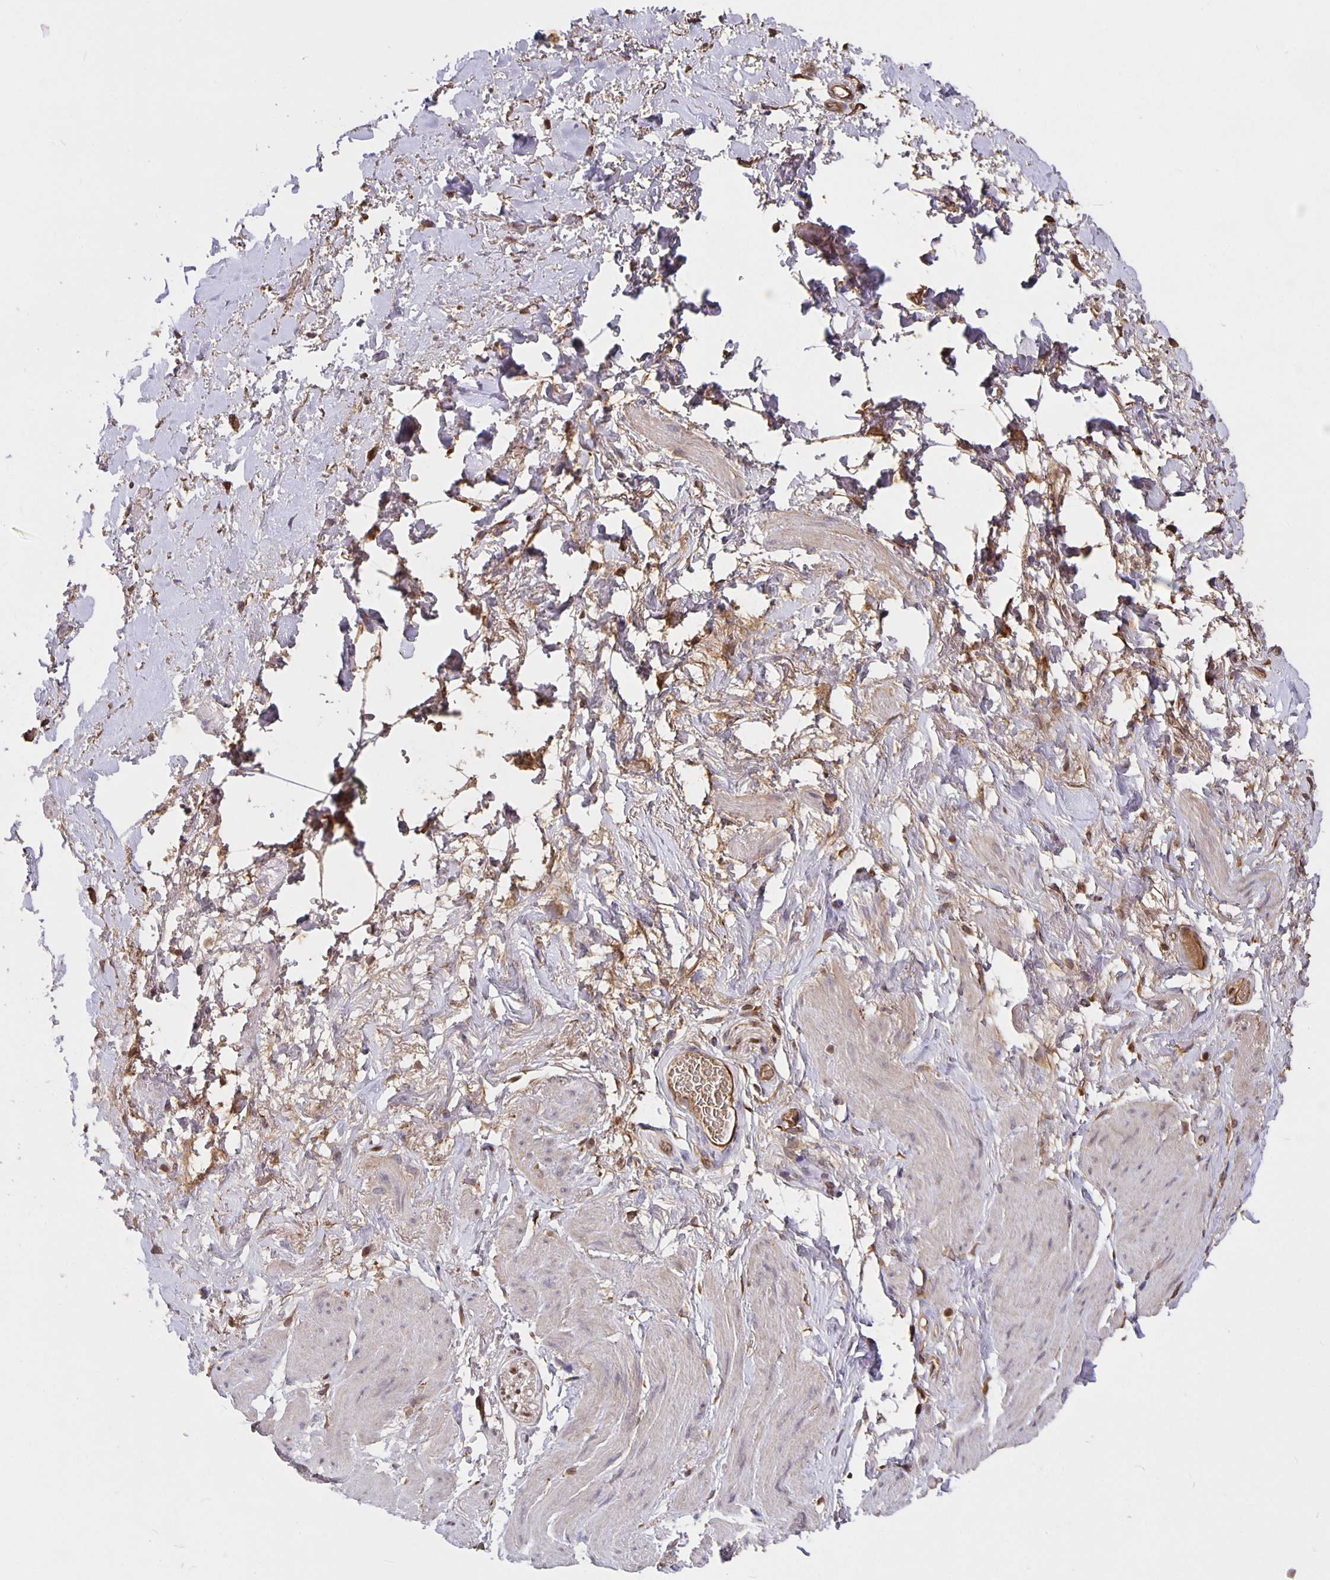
{"staining": {"intensity": "negative", "quantity": "none", "location": "none"}, "tissue": "adipose tissue", "cell_type": "Adipocytes", "image_type": "normal", "snomed": [{"axis": "morphology", "description": "Normal tissue, NOS"}, {"axis": "topography", "description": "Vagina"}, {"axis": "topography", "description": "Peripheral nerve tissue"}], "caption": "Micrograph shows no significant protein positivity in adipocytes of normal adipose tissue.", "gene": "NOG", "patient": {"sex": "female", "age": 71}}